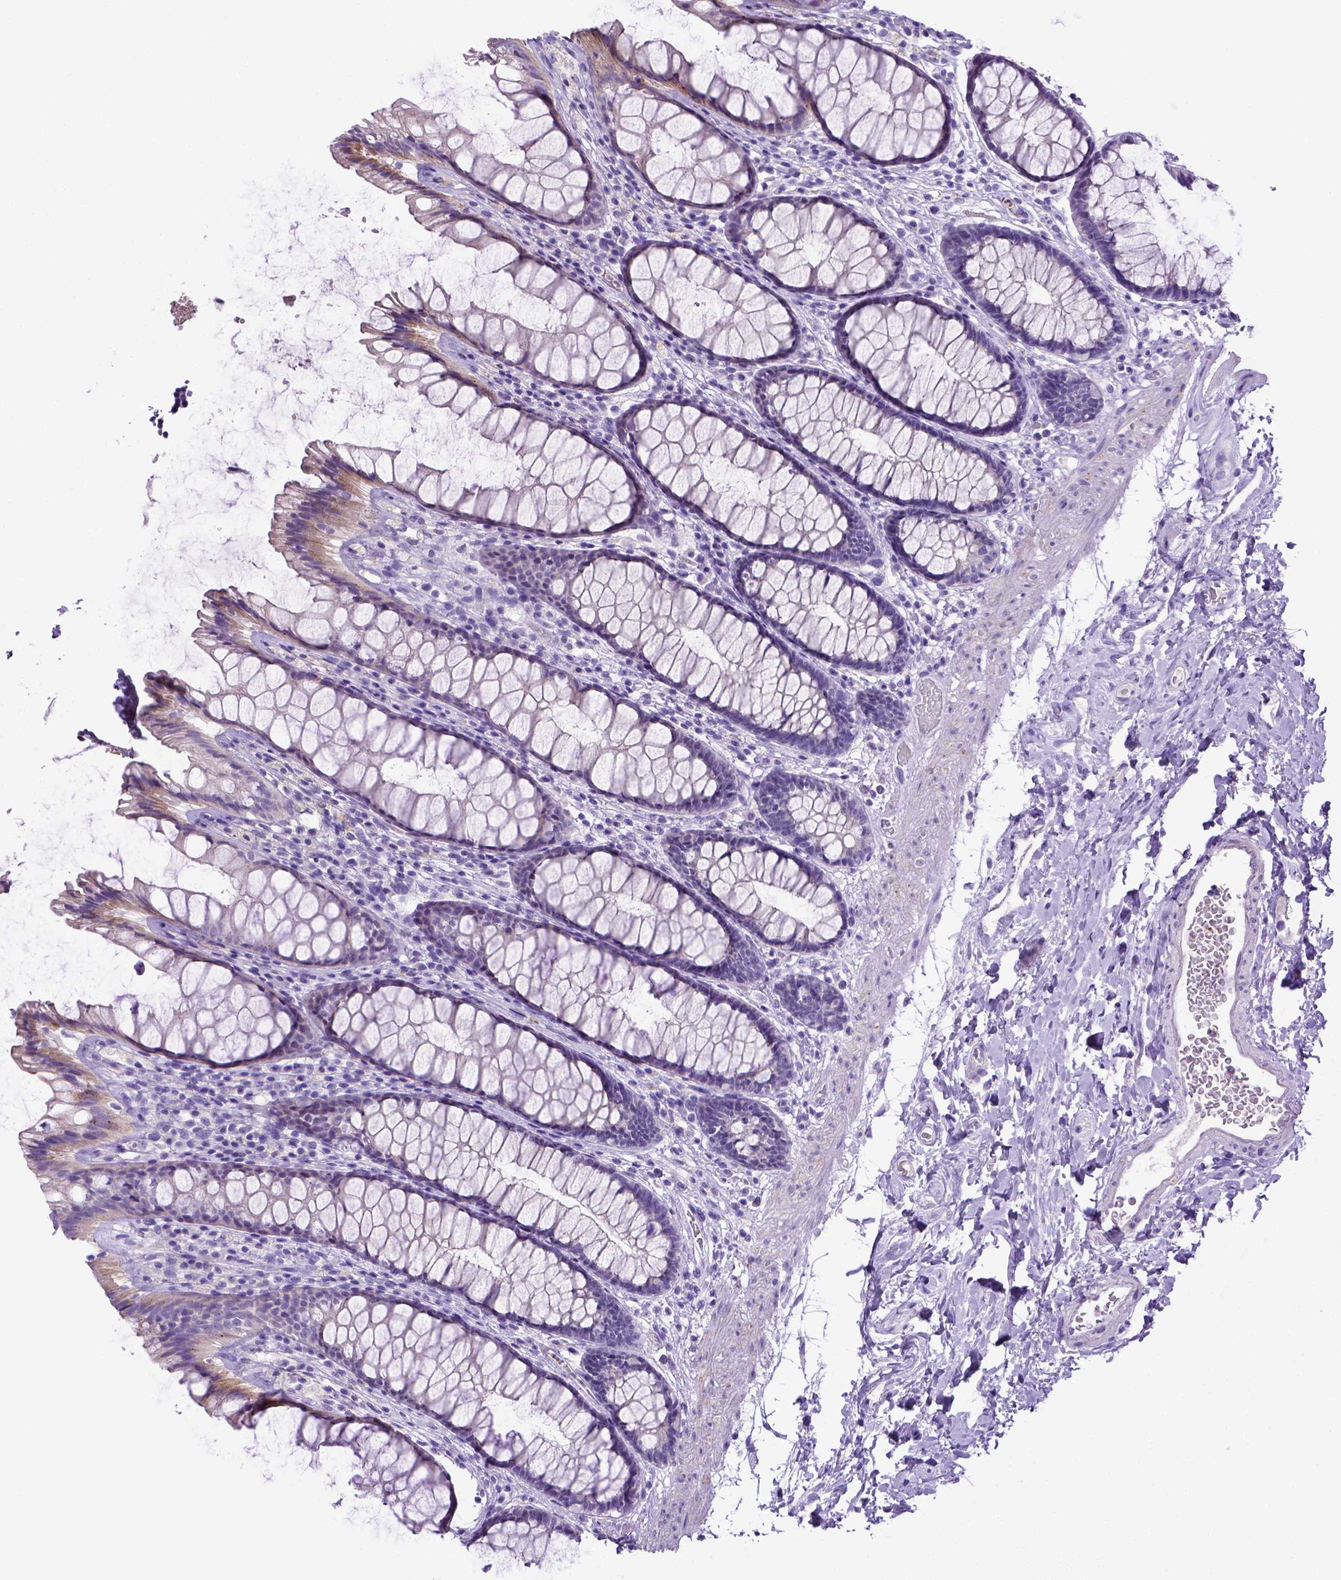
{"staining": {"intensity": "moderate", "quantity": "<25%", "location": "cytoplasmic/membranous"}, "tissue": "rectum", "cell_type": "Glandular cells", "image_type": "normal", "snomed": [{"axis": "morphology", "description": "Normal tissue, NOS"}, {"axis": "topography", "description": "Rectum"}], "caption": "This is a micrograph of IHC staining of normal rectum, which shows moderate positivity in the cytoplasmic/membranous of glandular cells.", "gene": "BAAT", "patient": {"sex": "male", "age": 72}}